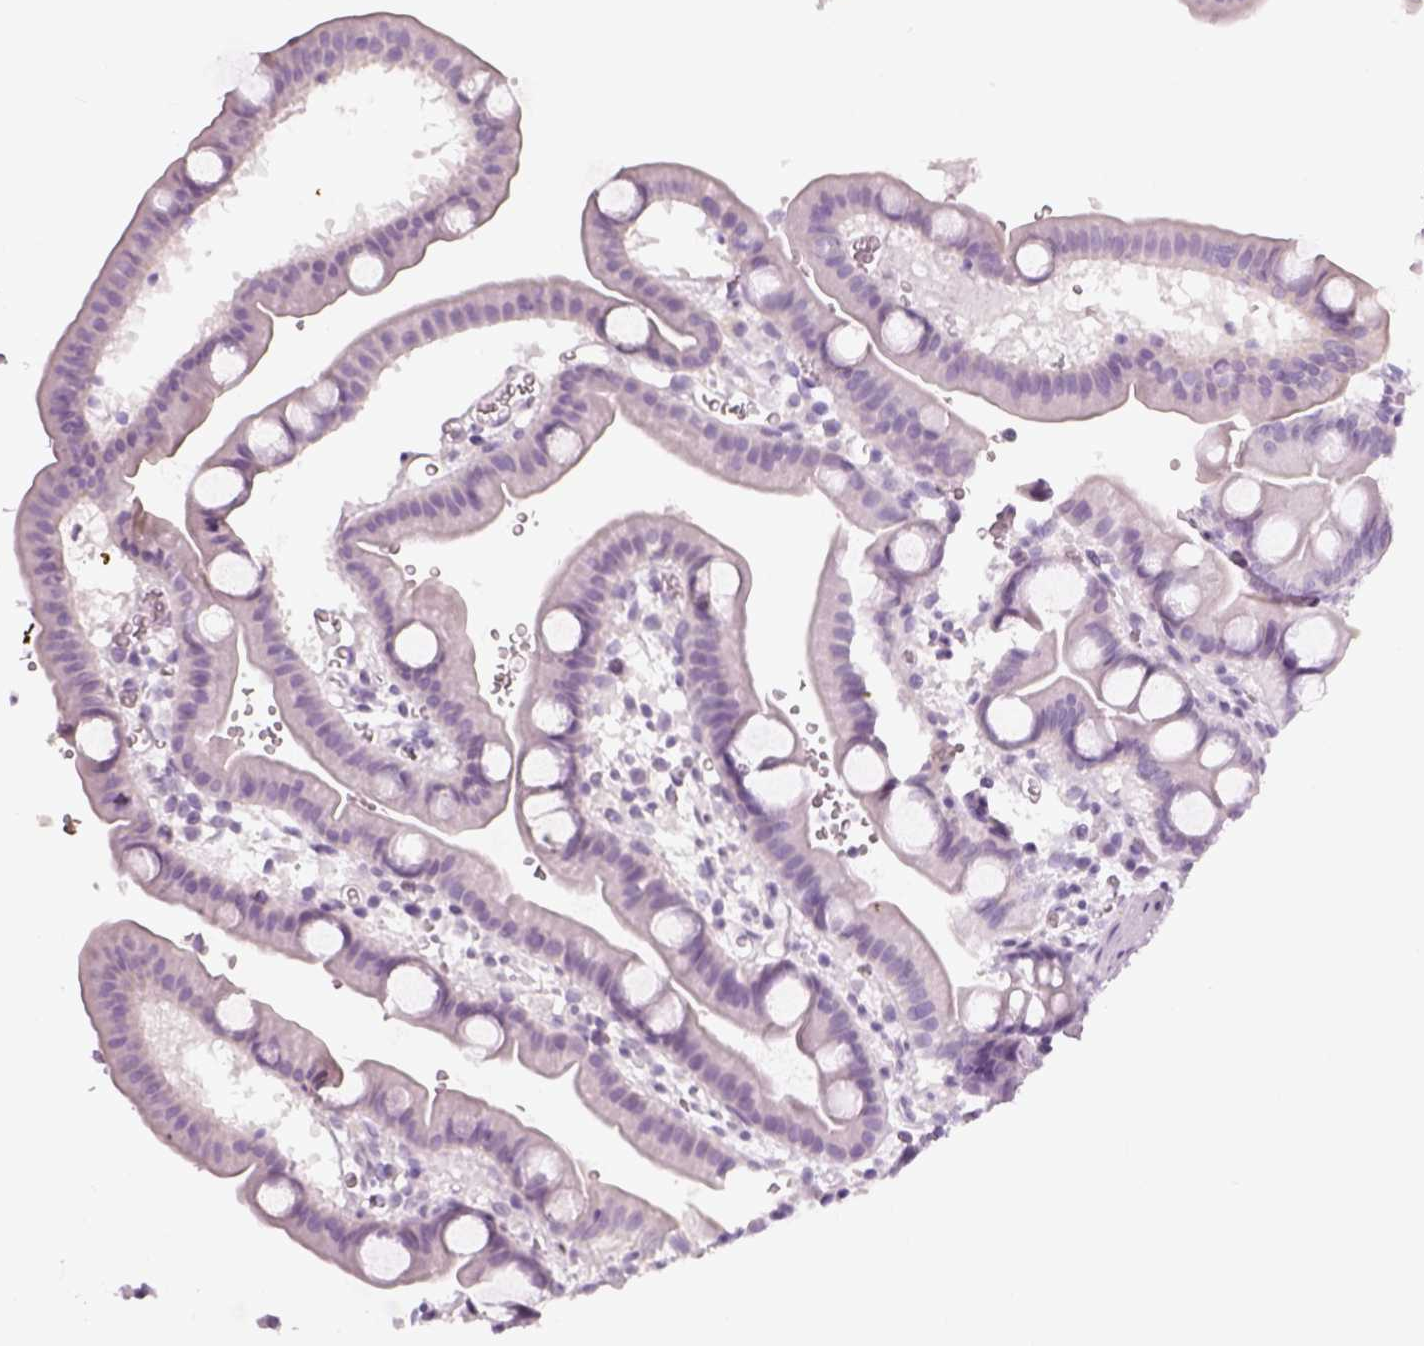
{"staining": {"intensity": "negative", "quantity": "none", "location": "none"}, "tissue": "duodenum", "cell_type": "Glandular cells", "image_type": "normal", "snomed": [{"axis": "morphology", "description": "Normal tissue, NOS"}, {"axis": "topography", "description": "Duodenum"}], "caption": "A high-resolution photomicrograph shows immunohistochemistry (IHC) staining of normal duodenum, which demonstrates no significant expression in glandular cells.", "gene": "TH", "patient": {"sex": "male", "age": 59}}